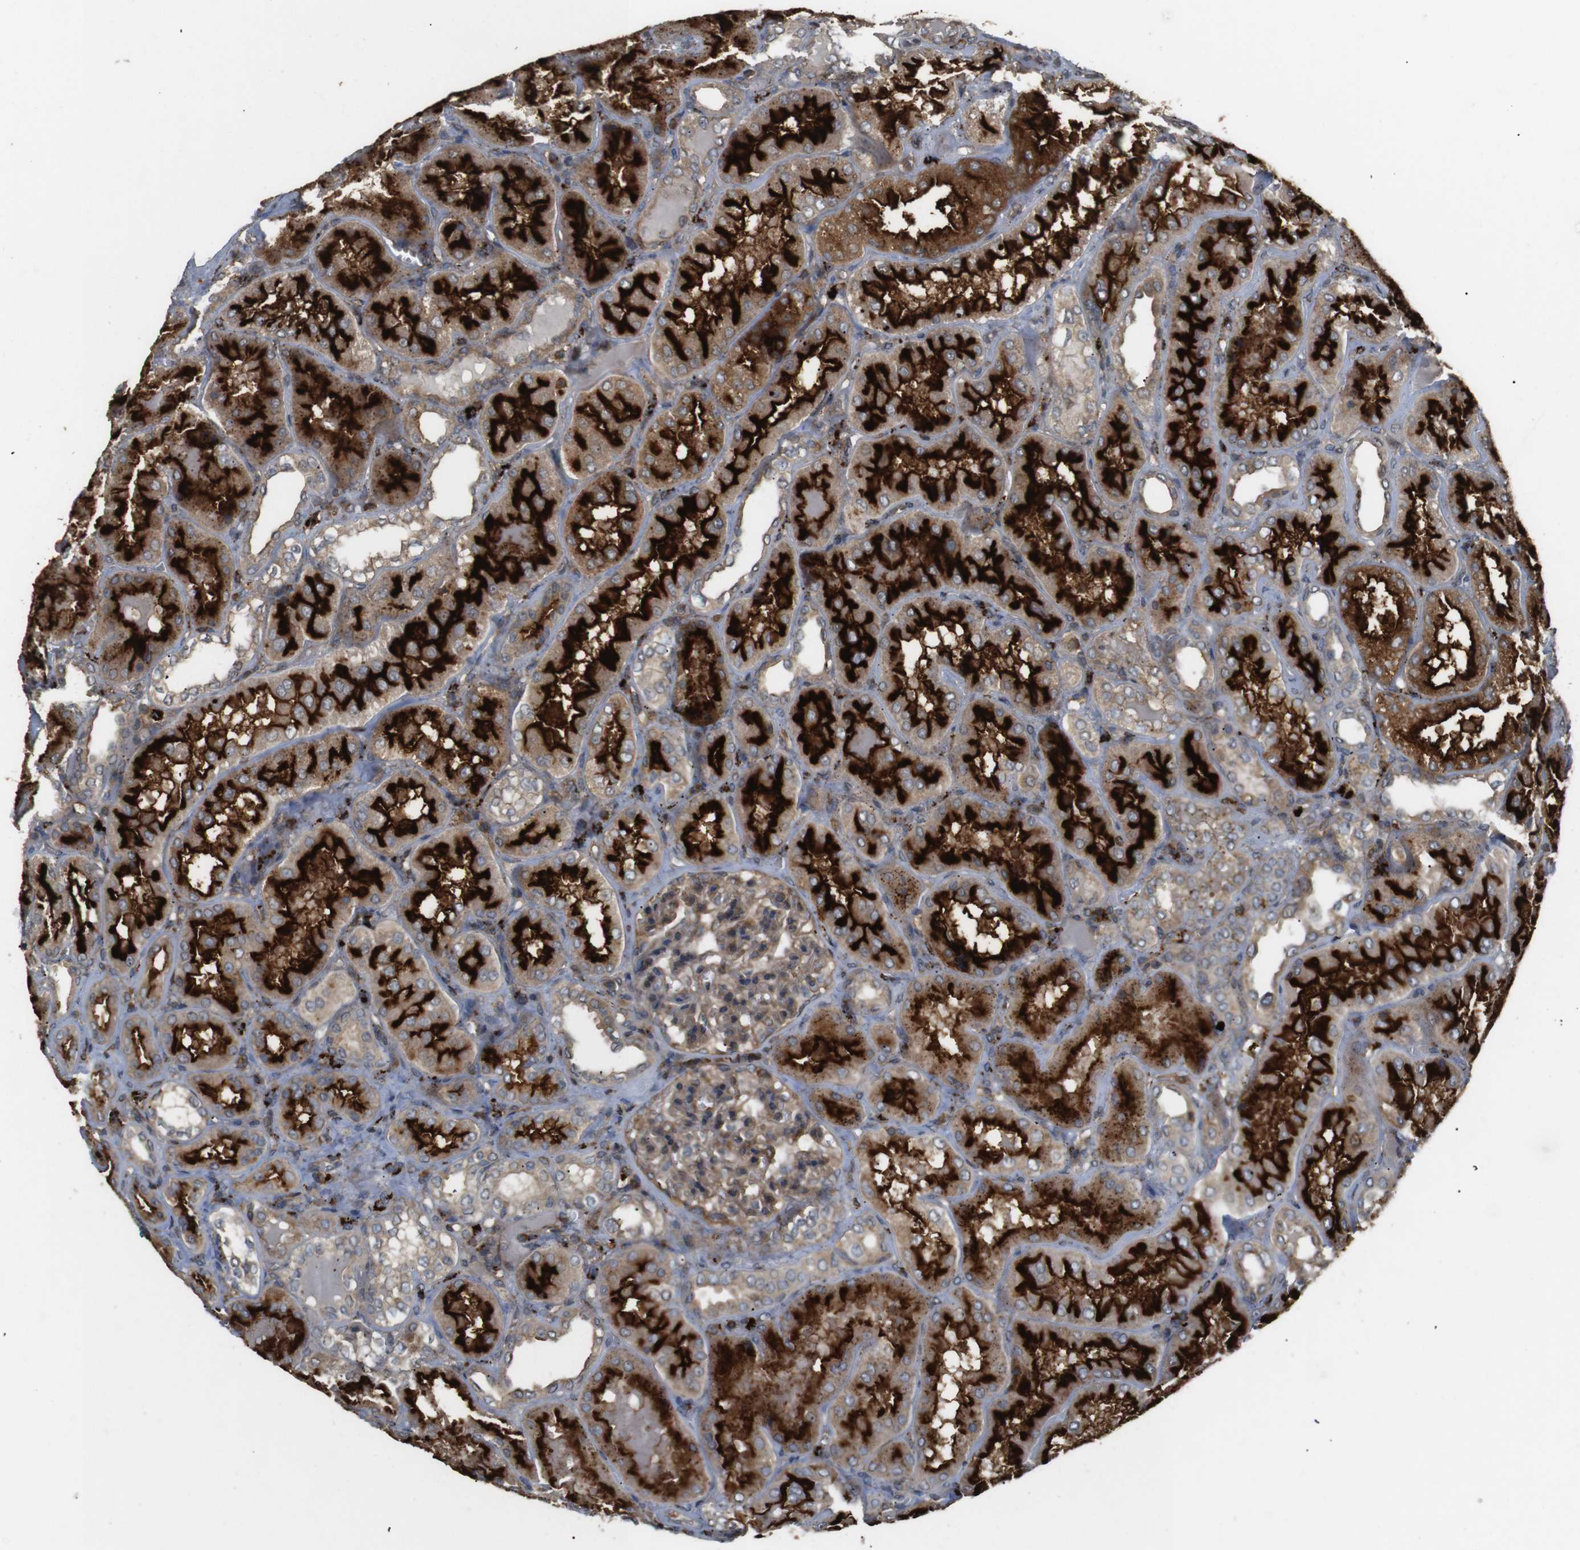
{"staining": {"intensity": "moderate", "quantity": ">75%", "location": "cytoplasmic/membranous"}, "tissue": "kidney", "cell_type": "Cells in glomeruli", "image_type": "normal", "snomed": [{"axis": "morphology", "description": "Normal tissue, NOS"}, {"axis": "topography", "description": "Kidney"}], "caption": "Protein analysis of unremarkable kidney shows moderate cytoplasmic/membranous positivity in approximately >75% of cells in glomeruli. (DAB IHC, brown staining for protein, blue staining for nuclei).", "gene": "KSR1", "patient": {"sex": "female", "age": 56}}